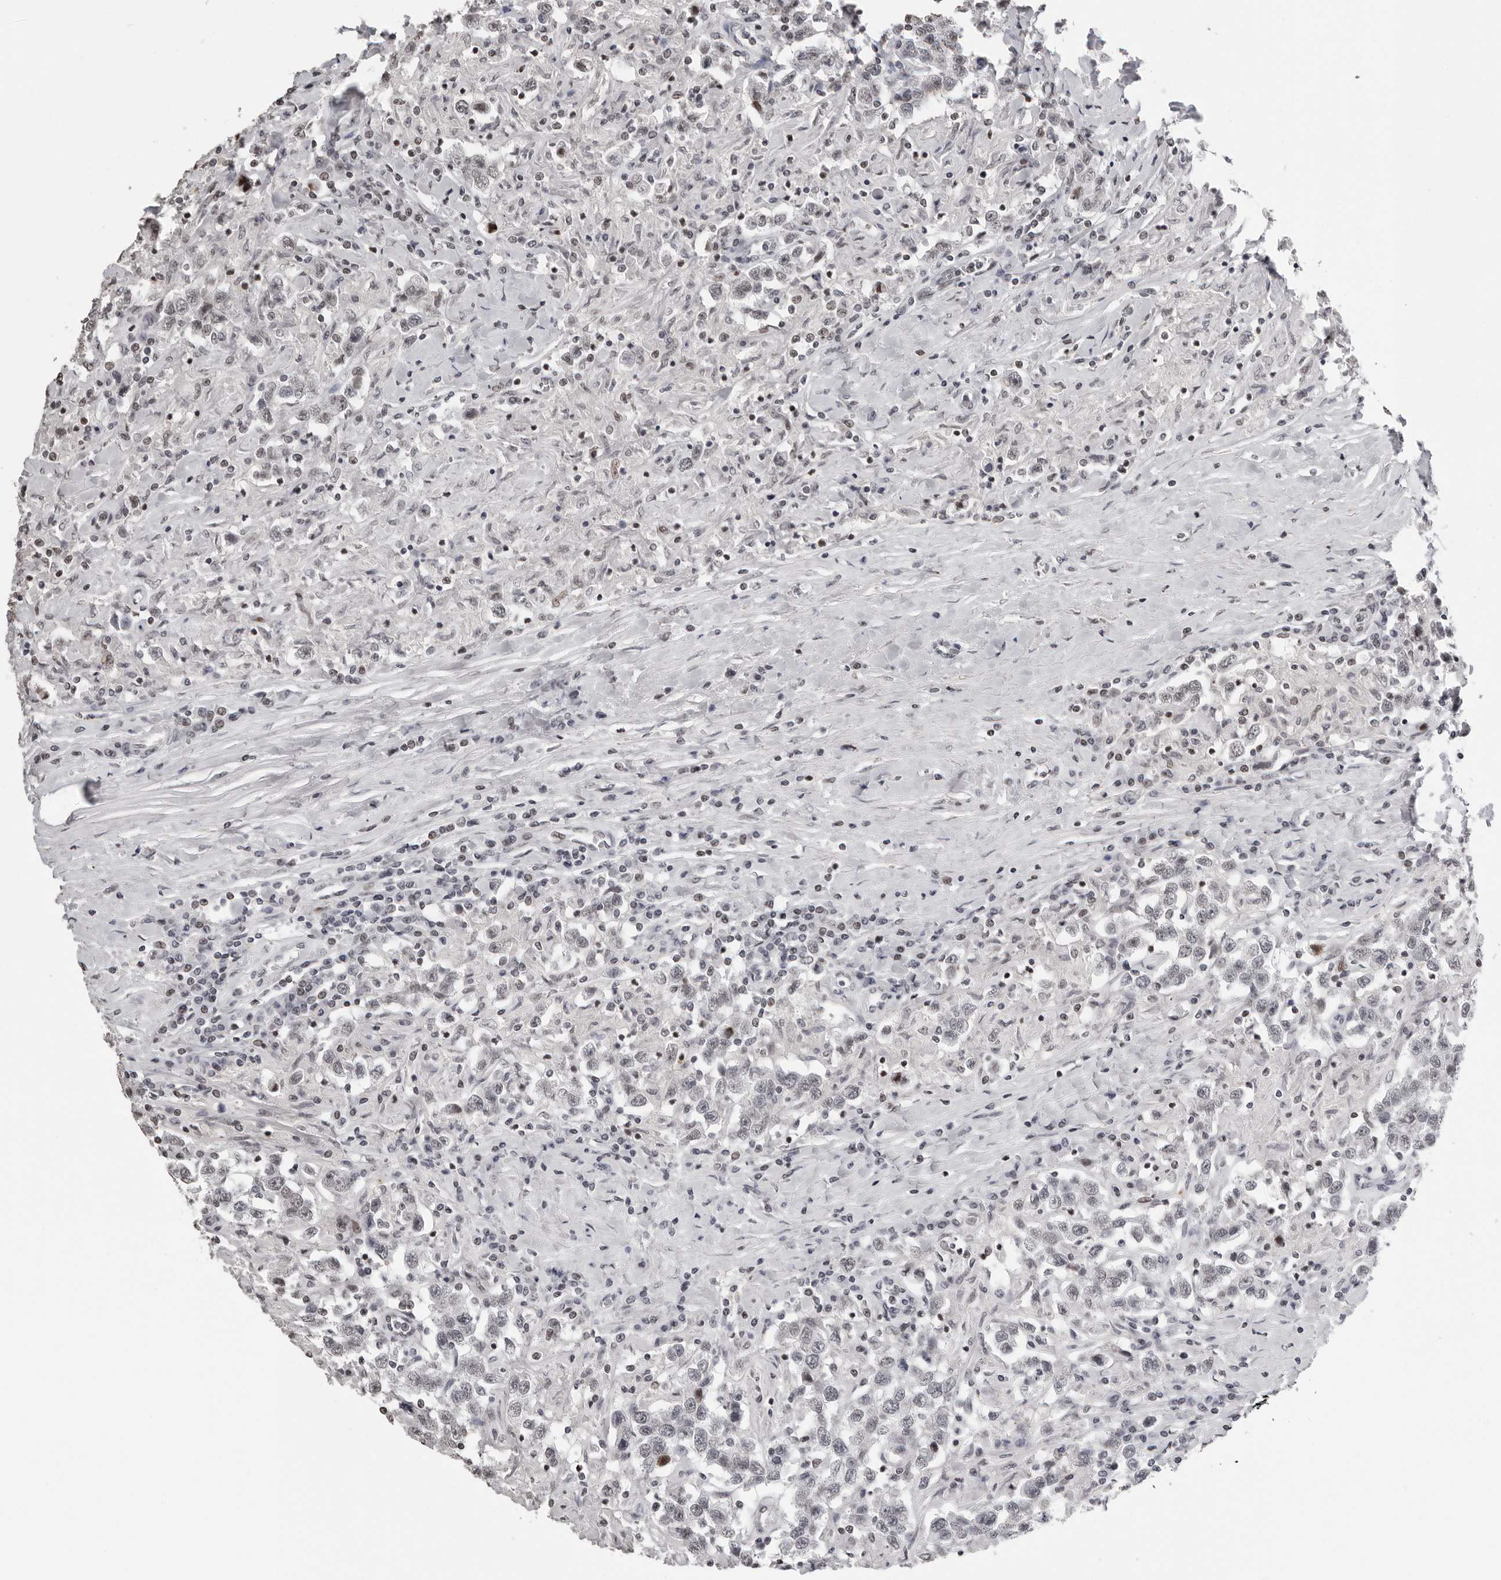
{"staining": {"intensity": "negative", "quantity": "none", "location": "none"}, "tissue": "testis cancer", "cell_type": "Tumor cells", "image_type": "cancer", "snomed": [{"axis": "morphology", "description": "Seminoma, NOS"}, {"axis": "topography", "description": "Testis"}], "caption": "Testis cancer stained for a protein using immunohistochemistry exhibits no staining tumor cells.", "gene": "ORC1", "patient": {"sex": "male", "age": 41}}